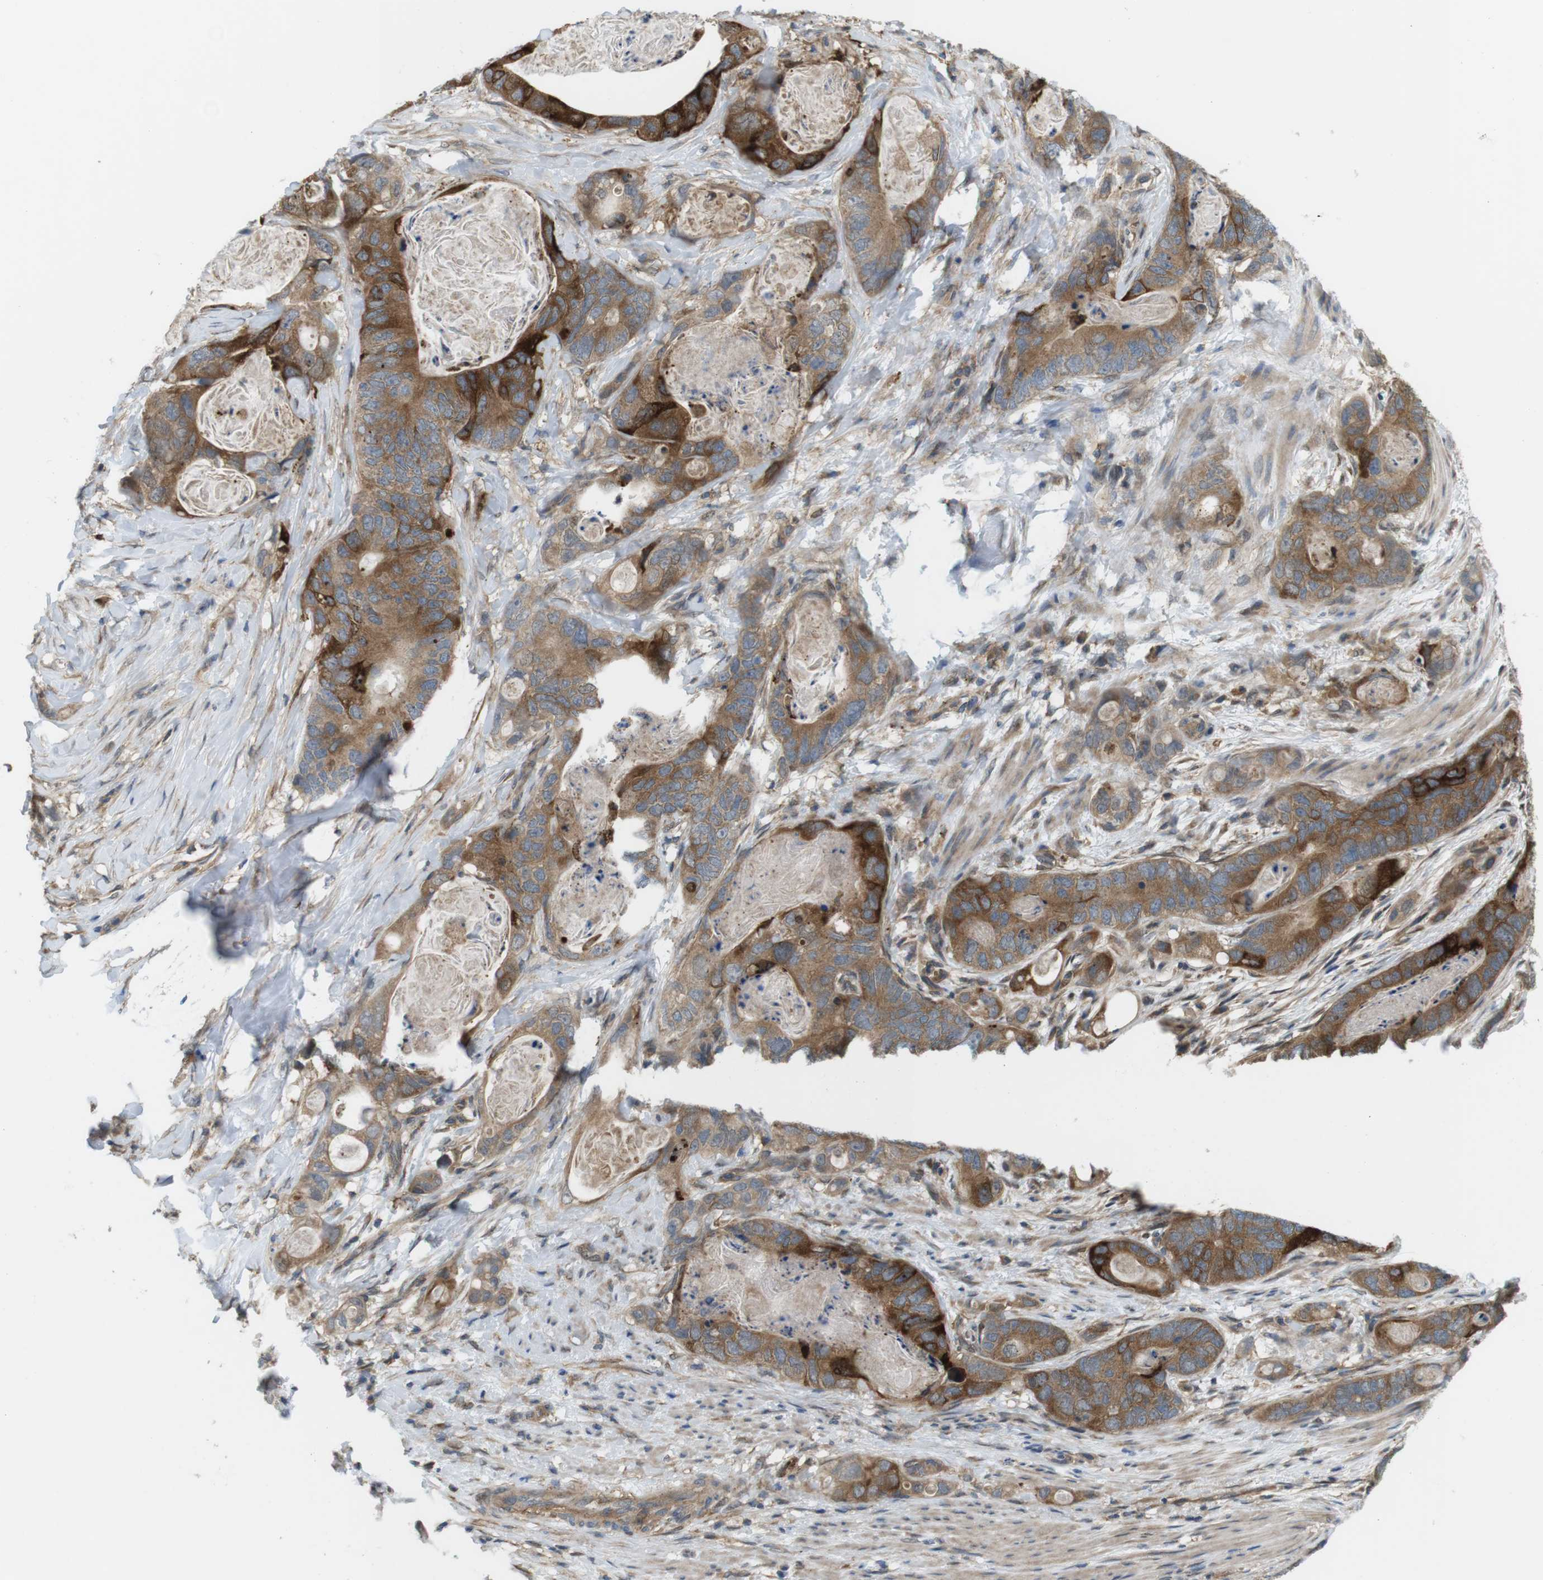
{"staining": {"intensity": "strong", "quantity": ">75%", "location": "cytoplasmic/membranous"}, "tissue": "stomach cancer", "cell_type": "Tumor cells", "image_type": "cancer", "snomed": [{"axis": "morphology", "description": "Adenocarcinoma, NOS"}, {"axis": "topography", "description": "Stomach"}], "caption": "DAB immunohistochemical staining of human adenocarcinoma (stomach) shows strong cytoplasmic/membranous protein expression in approximately >75% of tumor cells.", "gene": "DDAH2", "patient": {"sex": "female", "age": 89}}